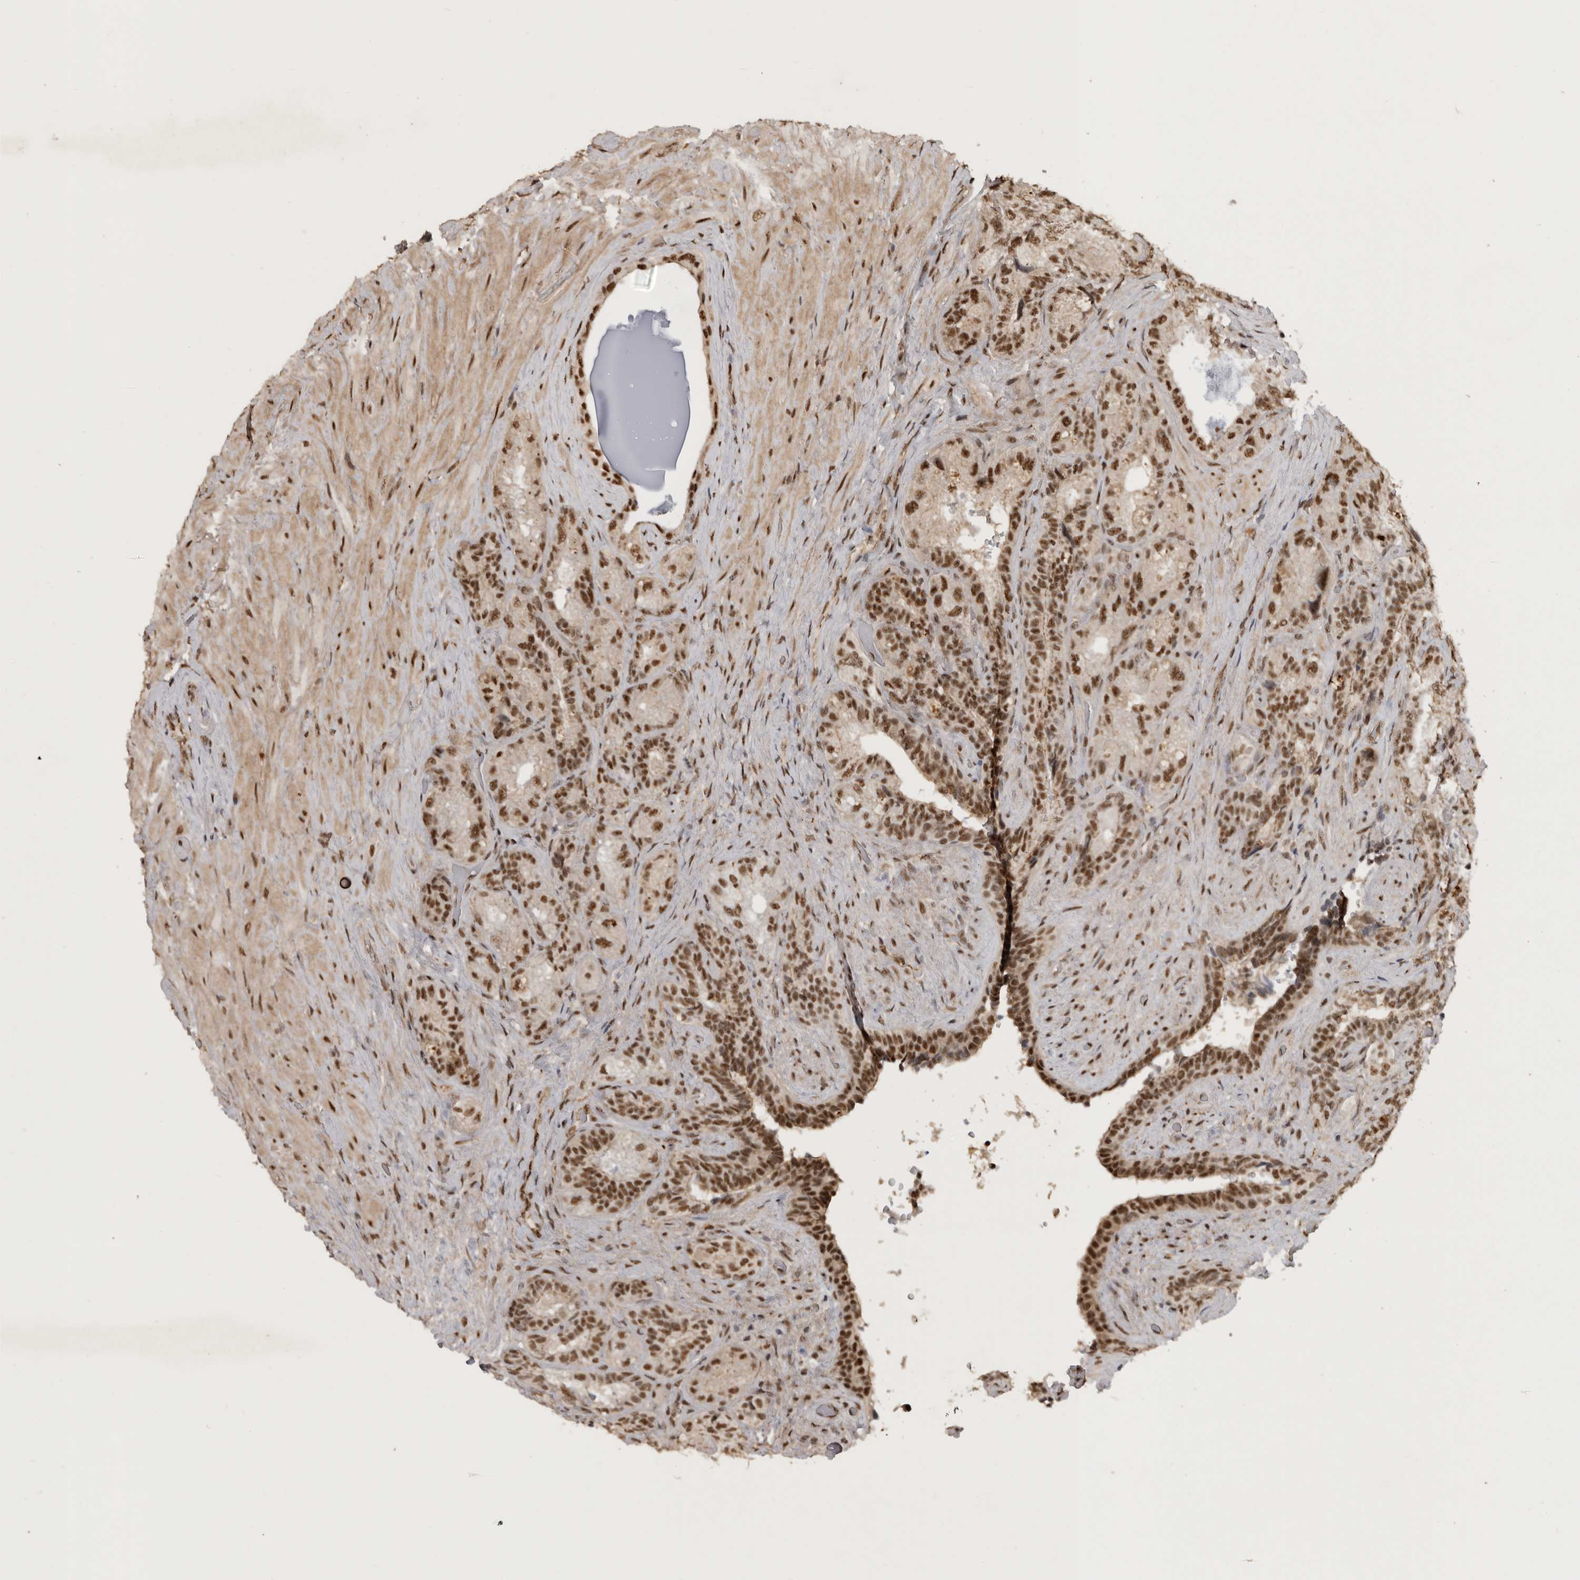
{"staining": {"intensity": "strong", "quantity": ">75%", "location": "nuclear"}, "tissue": "seminal vesicle", "cell_type": "Glandular cells", "image_type": "normal", "snomed": [{"axis": "morphology", "description": "Normal tissue, NOS"}, {"axis": "topography", "description": "Prostate"}, {"axis": "topography", "description": "Seminal veicle"}], "caption": "Glandular cells exhibit strong nuclear staining in about >75% of cells in benign seminal vesicle.", "gene": "CBLL1", "patient": {"sex": "male", "age": 67}}